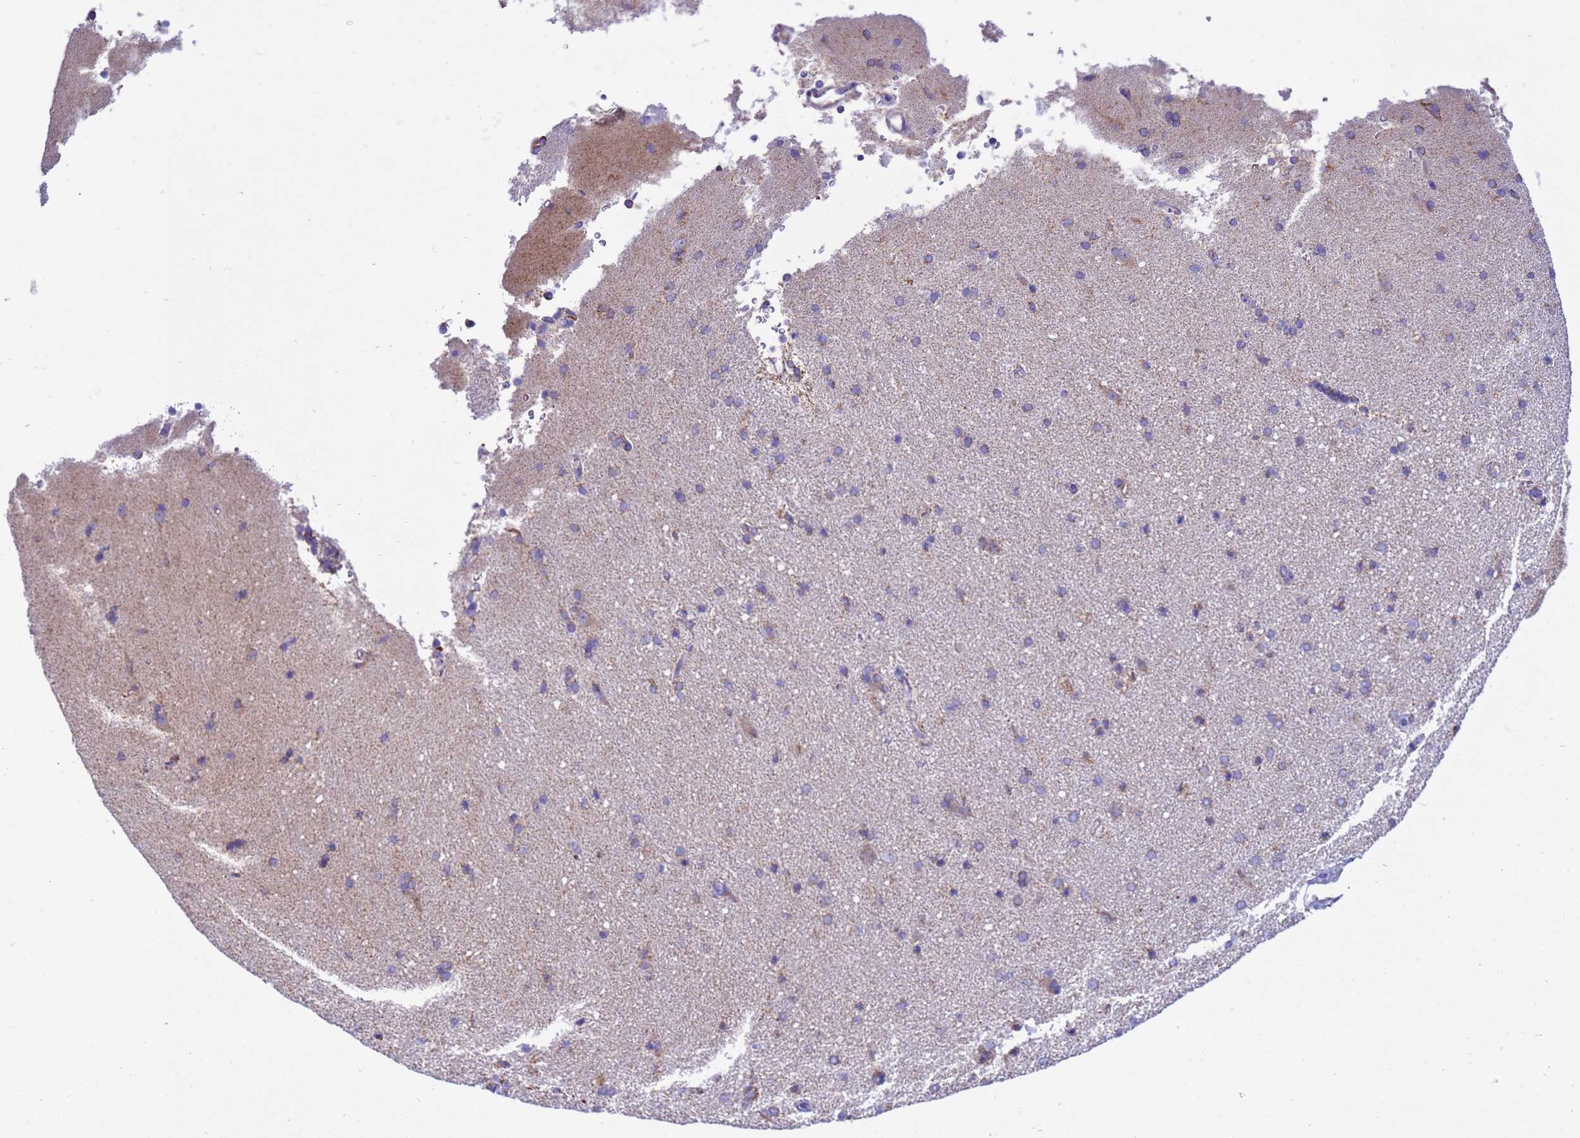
{"staining": {"intensity": "weak", "quantity": ">75%", "location": "cytoplasmic/membranous"}, "tissue": "cerebral cortex", "cell_type": "Endothelial cells", "image_type": "normal", "snomed": [{"axis": "morphology", "description": "Normal tissue, NOS"}, {"axis": "topography", "description": "Cerebral cortex"}], "caption": "Endothelial cells demonstrate weak cytoplasmic/membranous staining in approximately >75% of cells in unremarkable cerebral cortex. The staining was performed using DAB, with brown indicating positive protein expression. Nuclei are stained blue with hematoxylin.", "gene": "RNF165", "patient": {"sex": "male", "age": 62}}